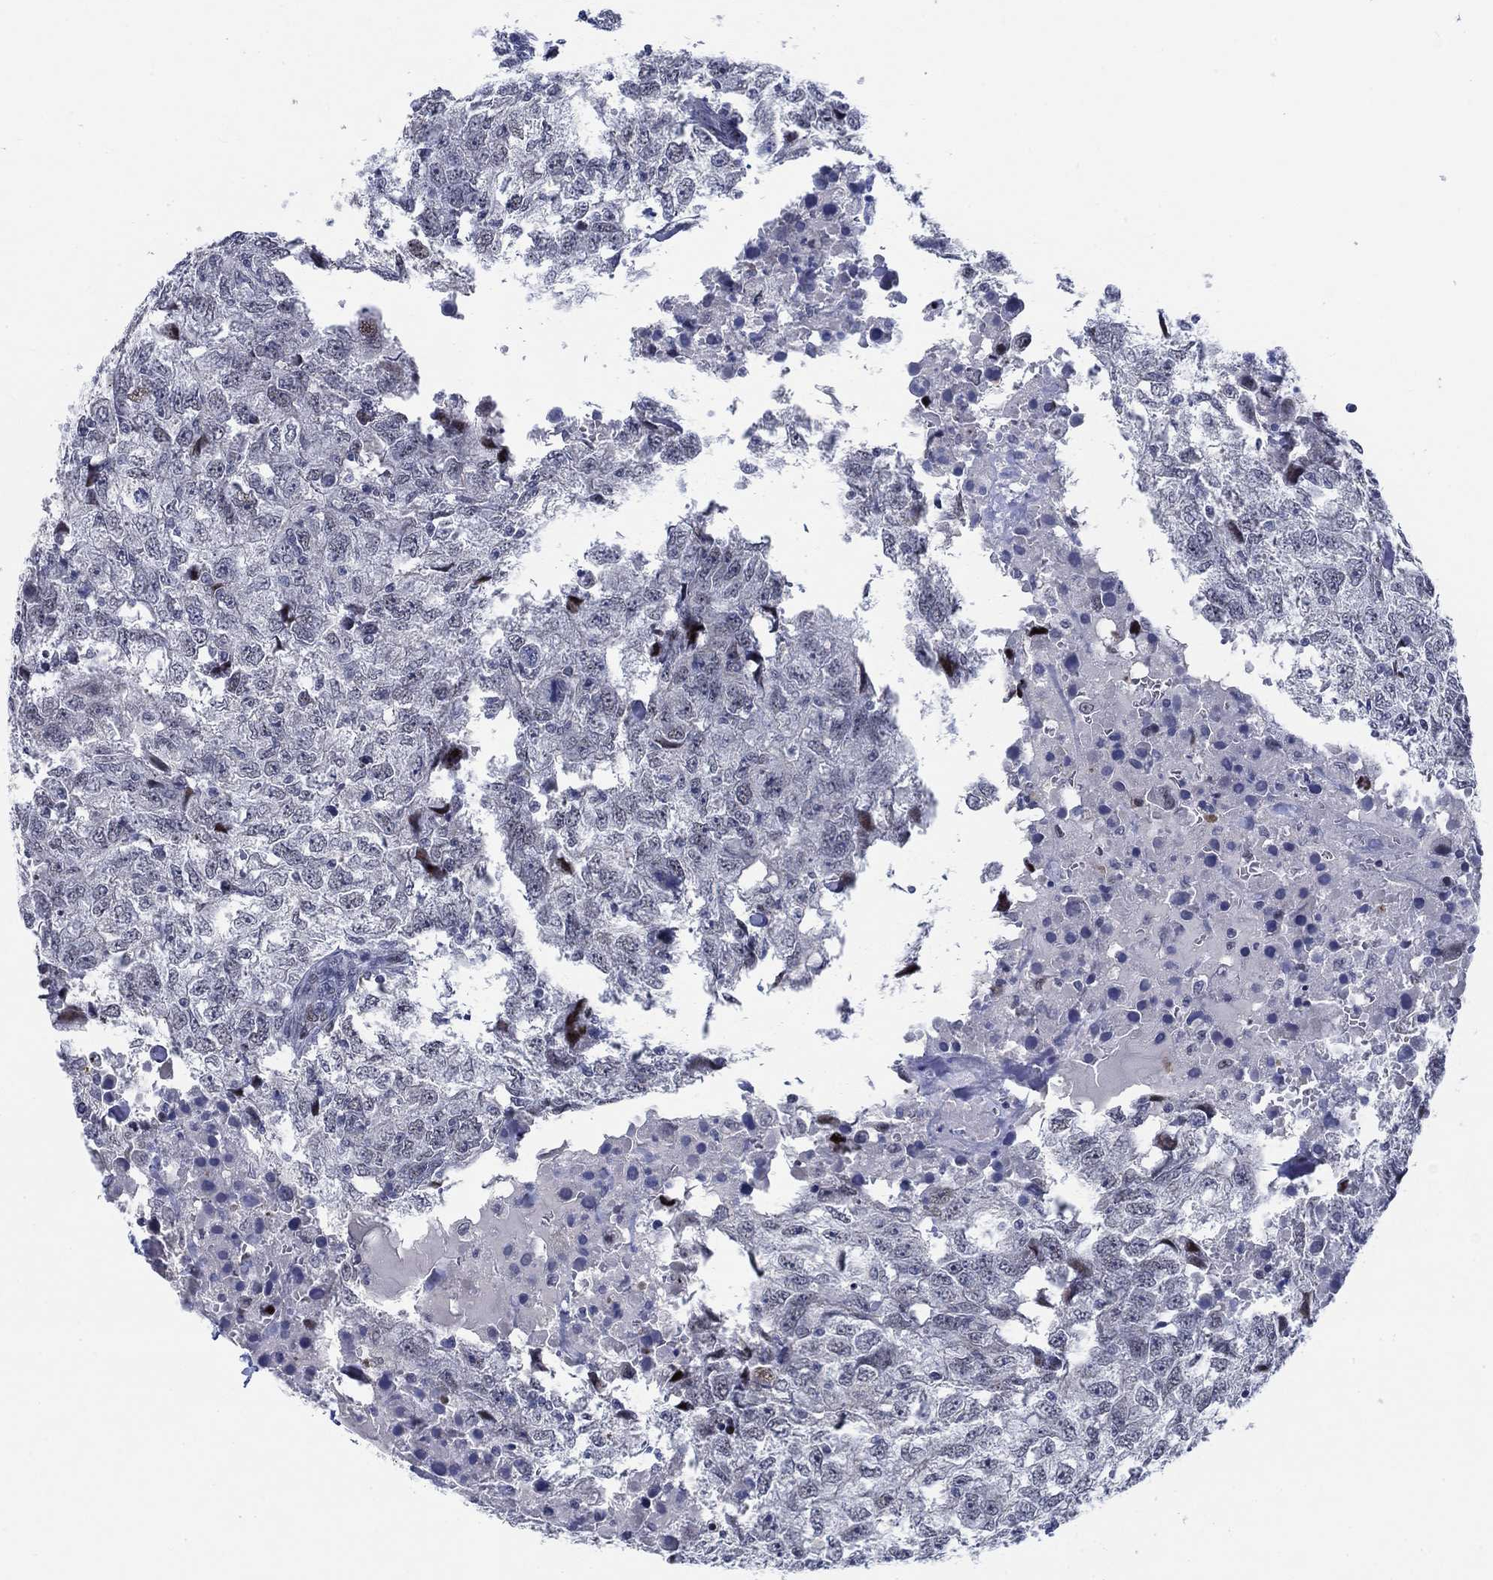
{"staining": {"intensity": "negative", "quantity": "none", "location": "none"}, "tissue": "breast cancer", "cell_type": "Tumor cells", "image_type": "cancer", "snomed": [{"axis": "morphology", "description": "Duct carcinoma"}, {"axis": "topography", "description": "Breast"}], "caption": "IHC histopathology image of human breast cancer (invasive ductal carcinoma) stained for a protein (brown), which shows no expression in tumor cells. (DAB immunohistochemistry with hematoxylin counter stain).", "gene": "NEU3", "patient": {"sex": "female", "age": 30}}